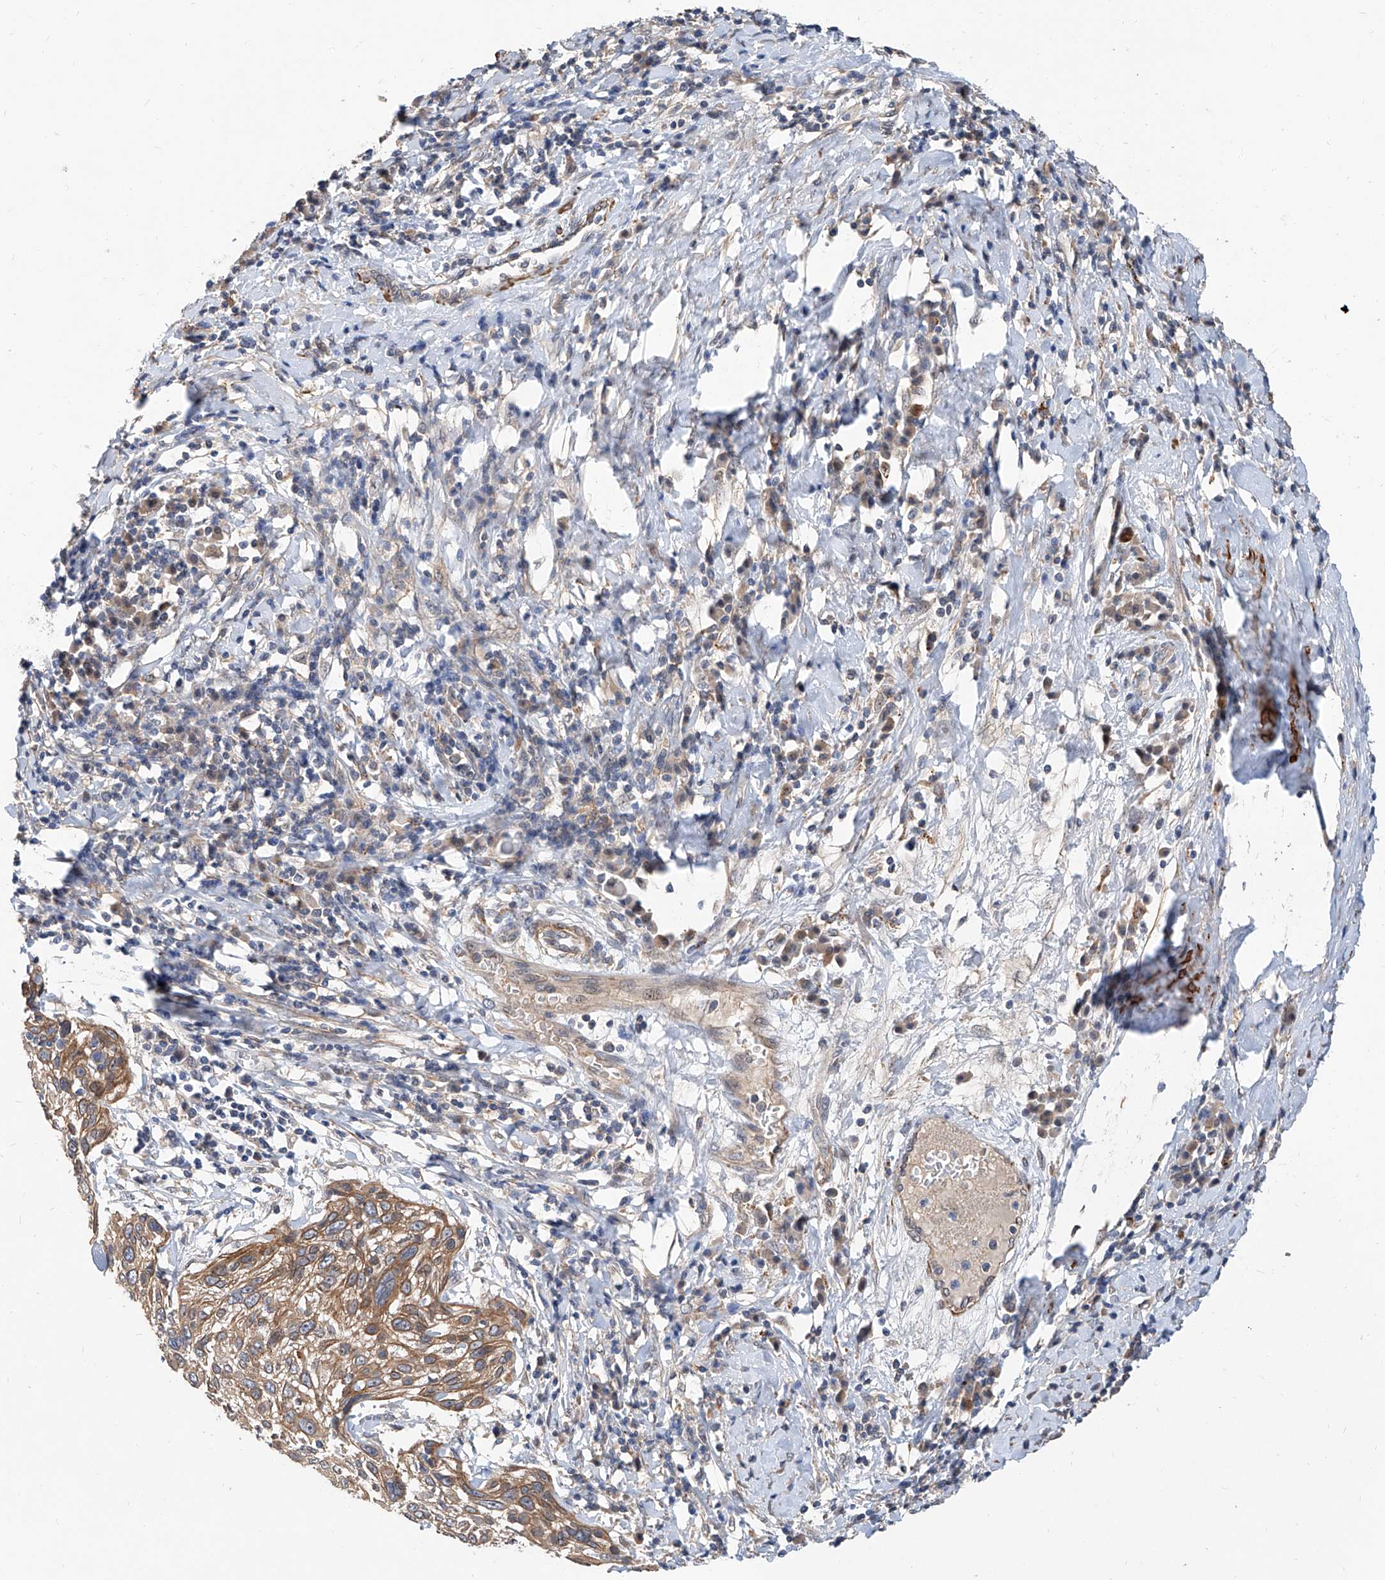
{"staining": {"intensity": "moderate", "quantity": "<25%", "location": "cytoplasmic/membranous"}, "tissue": "cervical cancer", "cell_type": "Tumor cells", "image_type": "cancer", "snomed": [{"axis": "morphology", "description": "Squamous cell carcinoma, NOS"}, {"axis": "topography", "description": "Cervix"}], "caption": "Immunohistochemistry (IHC) micrograph of cervical cancer stained for a protein (brown), which reveals low levels of moderate cytoplasmic/membranous expression in about <25% of tumor cells.", "gene": "MAGEE2", "patient": {"sex": "female", "age": 51}}